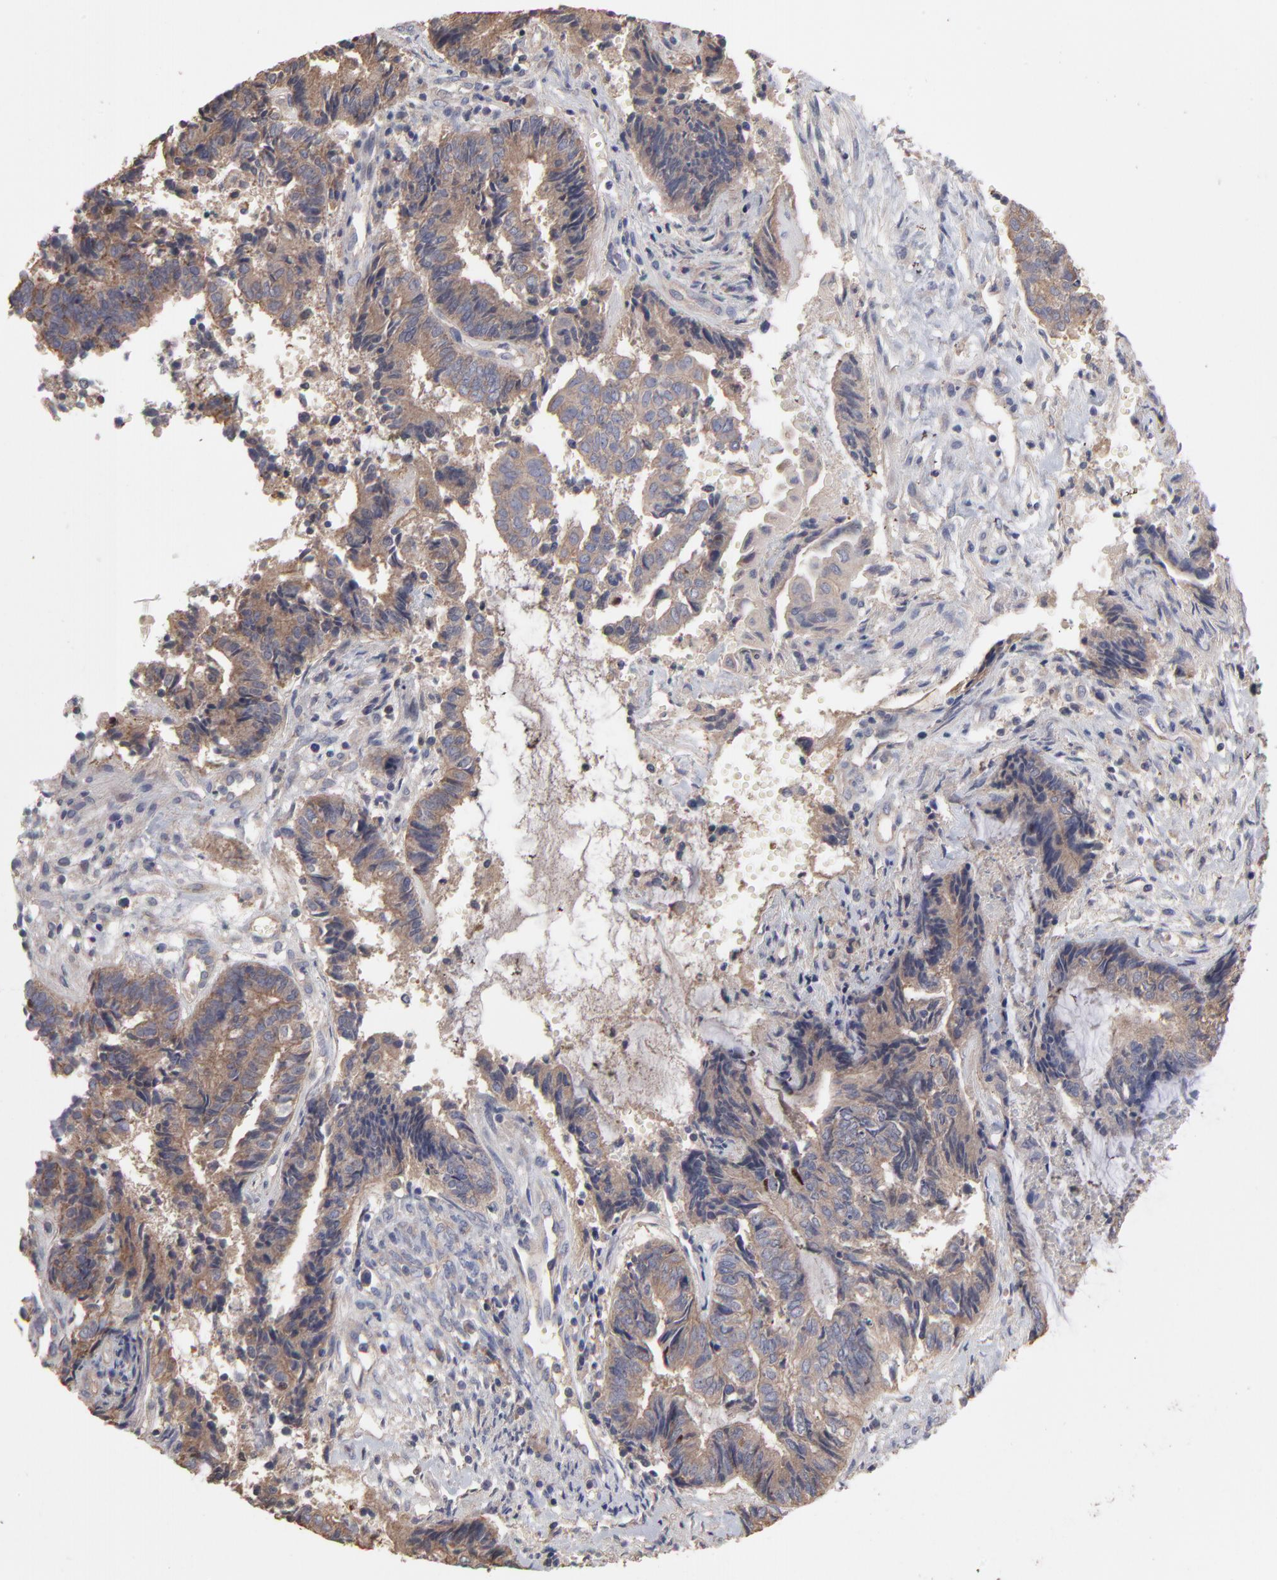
{"staining": {"intensity": "moderate", "quantity": ">75%", "location": "cytoplasmic/membranous"}, "tissue": "endometrial cancer", "cell_type": "Tumor cells", "image_type": "cancer", "snomed": [{"axis": "morphology", "description": "Adenocarcinoma, NOS"}, {"axis": "topography", "description": "Uterus"}, {"axis": "topography", "description": "Endometrium"}], "caption": "A brown stain shows moderate cytoplasmic/membranous expression of a protein in adenocarcinoma (endometrial) tumor cells.", "gene": "TANGO2", "patient": {"sex": "female", "age": 70}}